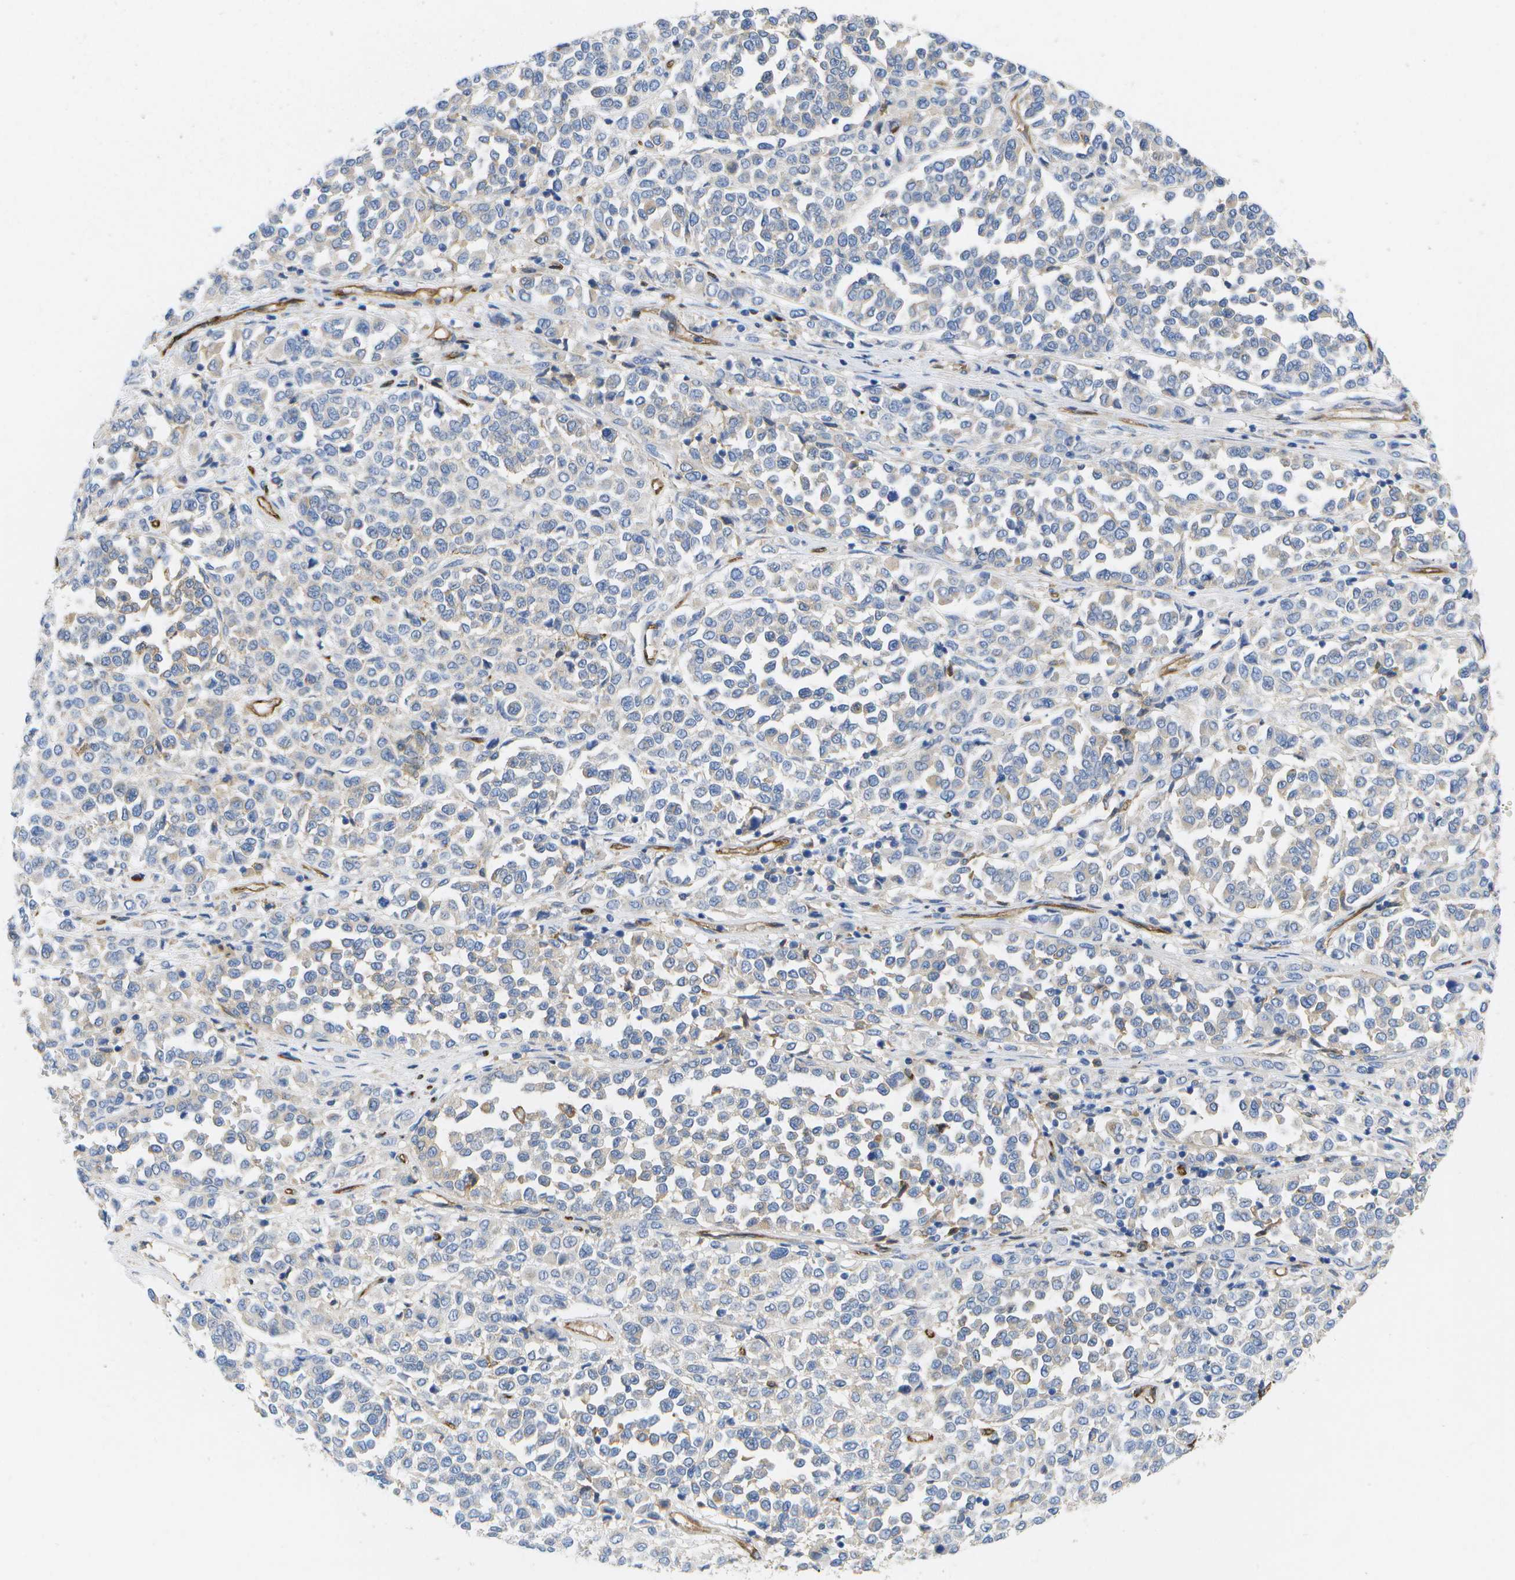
{"staining": {"intensity": "negative", "quantity": "none", "location": "none"}, "tissue": "melanoma", "cell_type": "Tumor cells", "image_type": "cancer", "snomed": [{"axis": "morphology", "description": "Malignant melanoma, Metastatic site"}, {"axis": "topography", "description": "Pancreas"}], "caption": "Protein analysis of melanoma exhibits no significant positivity in tumor cells. (DAB (3,3'-diaminobenzidine) IHC, high magnification).", "gene": "DYSF", "patient": {"sex": "female", "age": 30}}